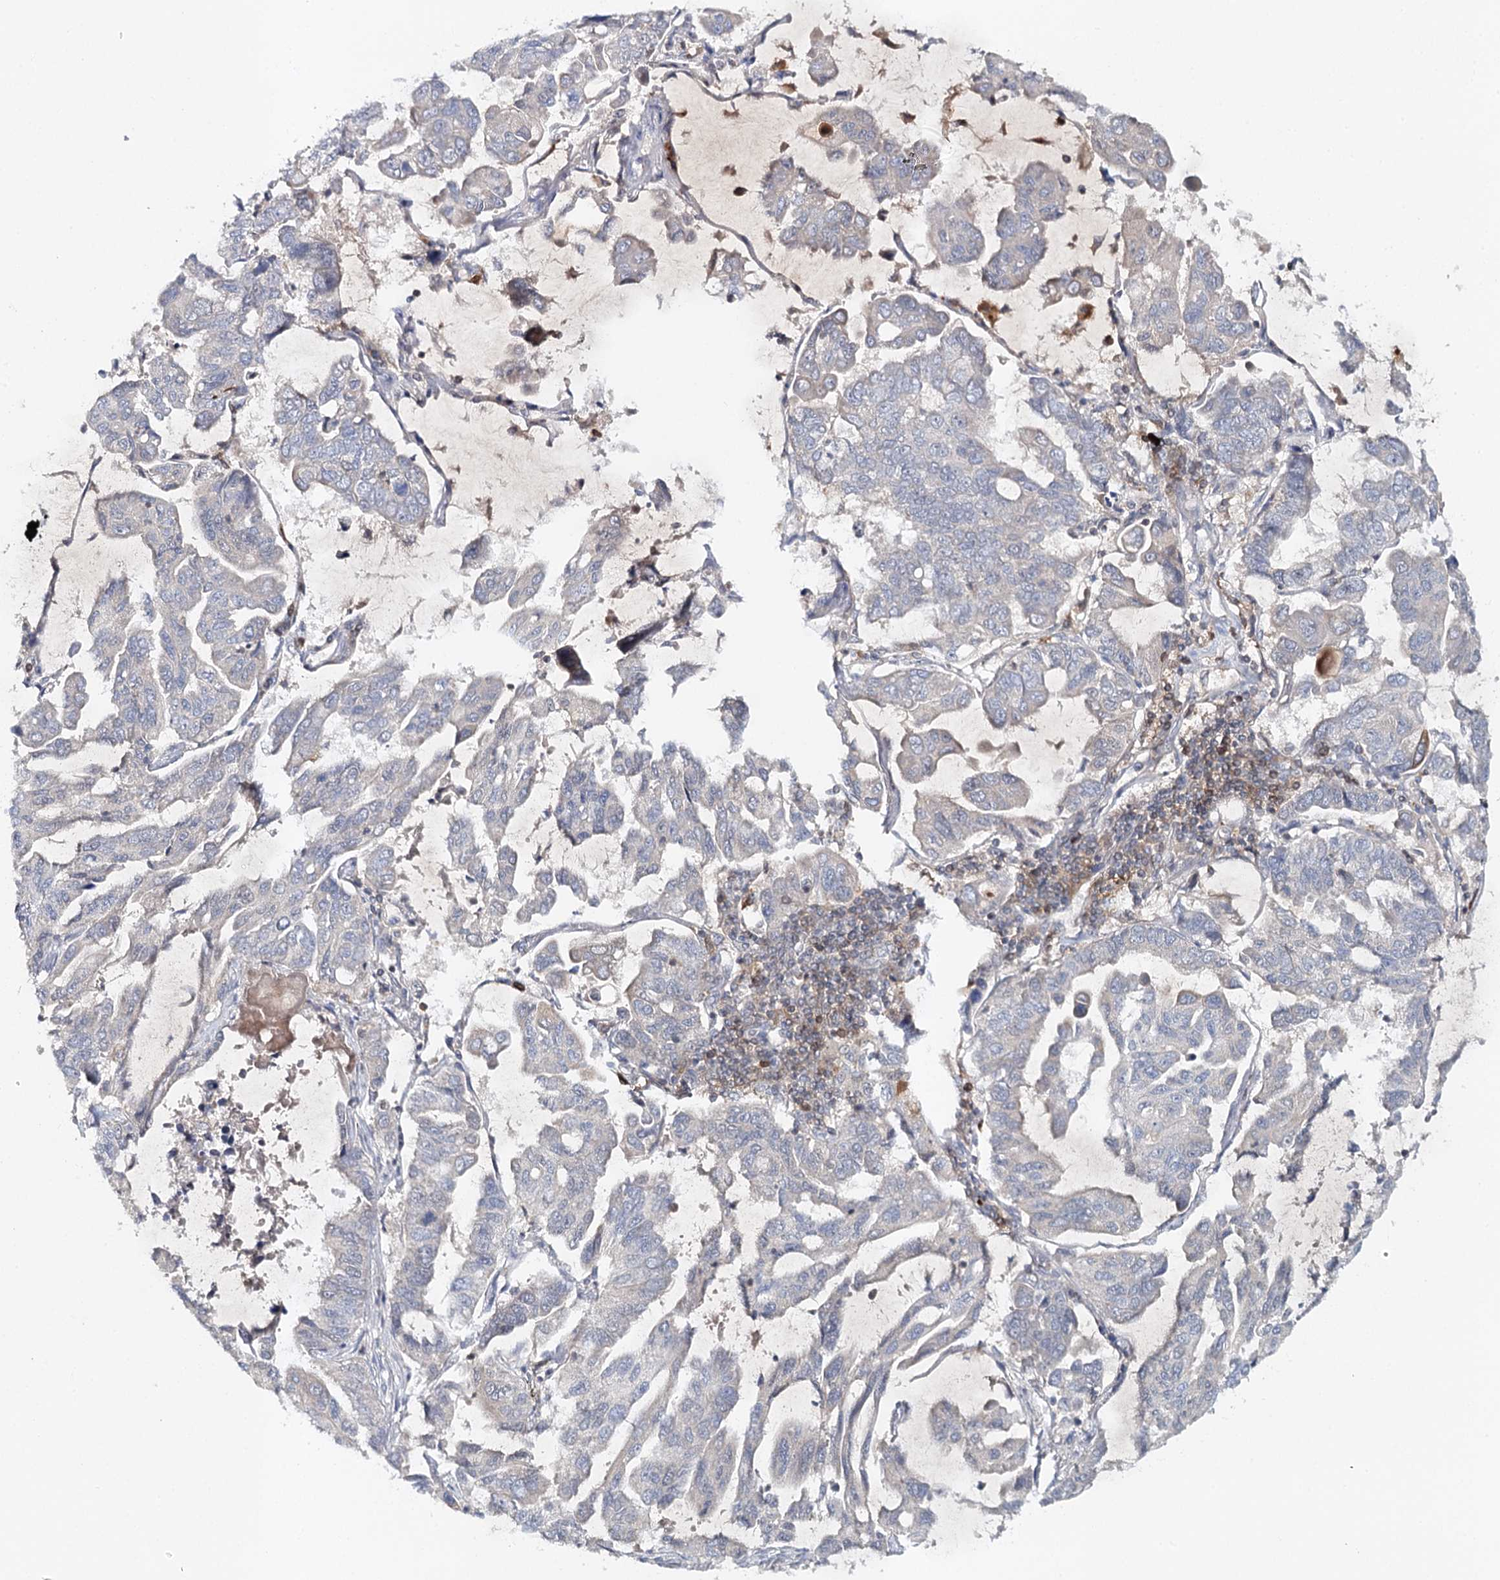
{"staining": {"intensity": "negative", "quantity": "none", "location": "none"}, "tissue": "lung cancer", "cell_type": "Tumor cells", "image_type": "cancer", "snomed": [{"axis": "morphology", "description": "Adenocarcinoma, NOS"}, {"axis": "topography", "description": "Lung"}], "caption": "Adenocarcinoma (lung) was stained to show a protein in brown. There is no significant positivity in tumor cells.", "gene": "SLC41A2", "patient": {"sex": "male", "age": 64}}